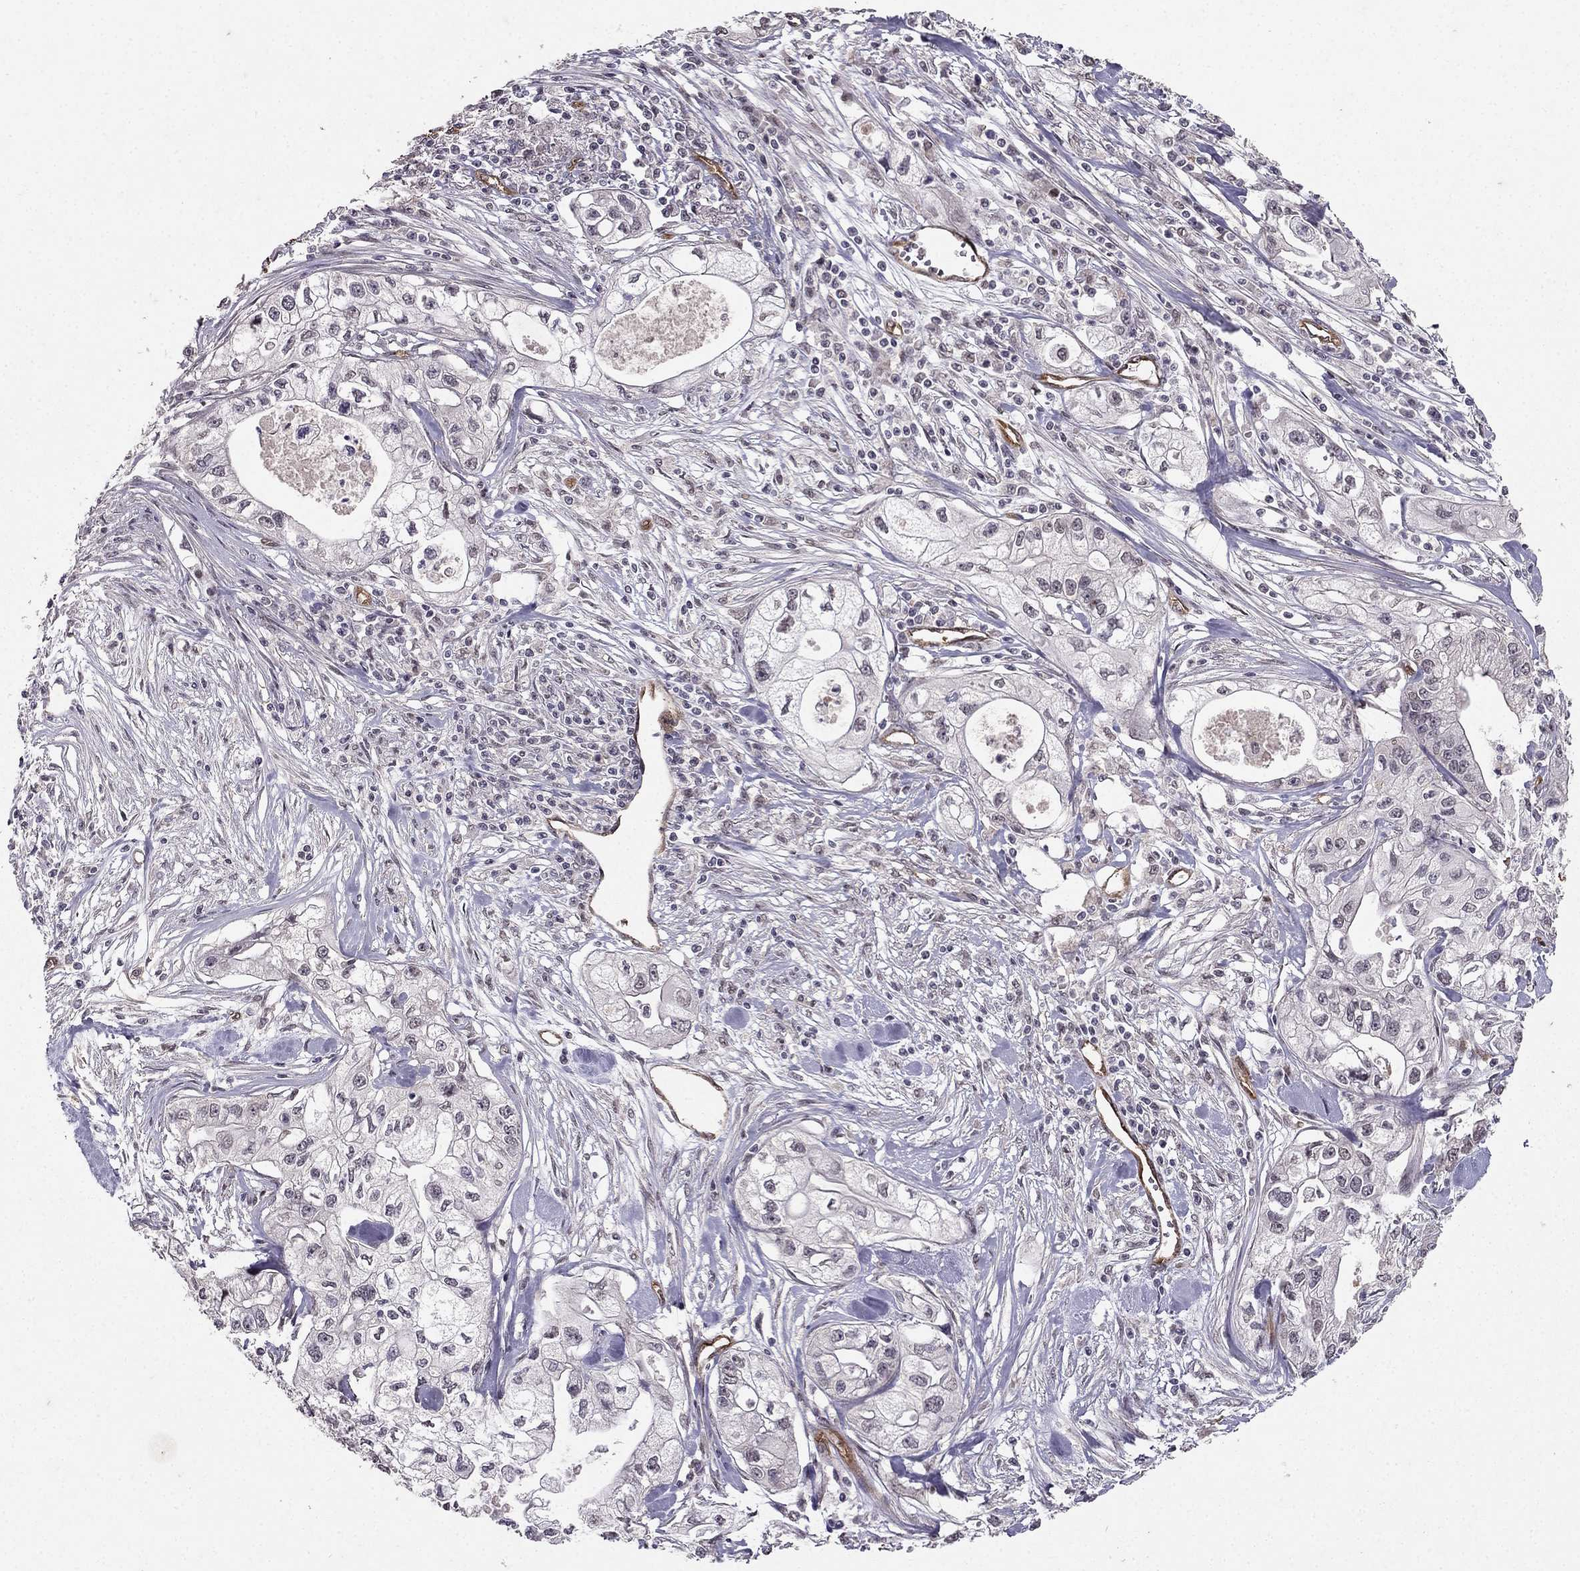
{"staining": {"intensity": "negative", "quantity": "none", "location": "none"}, "tissue": "pancreatic cancer", "cell_type": "Tumor cells", "image_type": "cancer", "snomed": [{"axis": "morphology", "description": "Adenocarcinoma, NOS"}, {"axis": "topography", "description": "Pancreas"}], "caption": "This is an immunohistochemistry (IHC) photomicrograph of human pancreatic cancer (adenocarcinoma). There is no staining in tumor cells.", "gene": "RASIP1", "patient": {"sex": "male", "age": 70}}